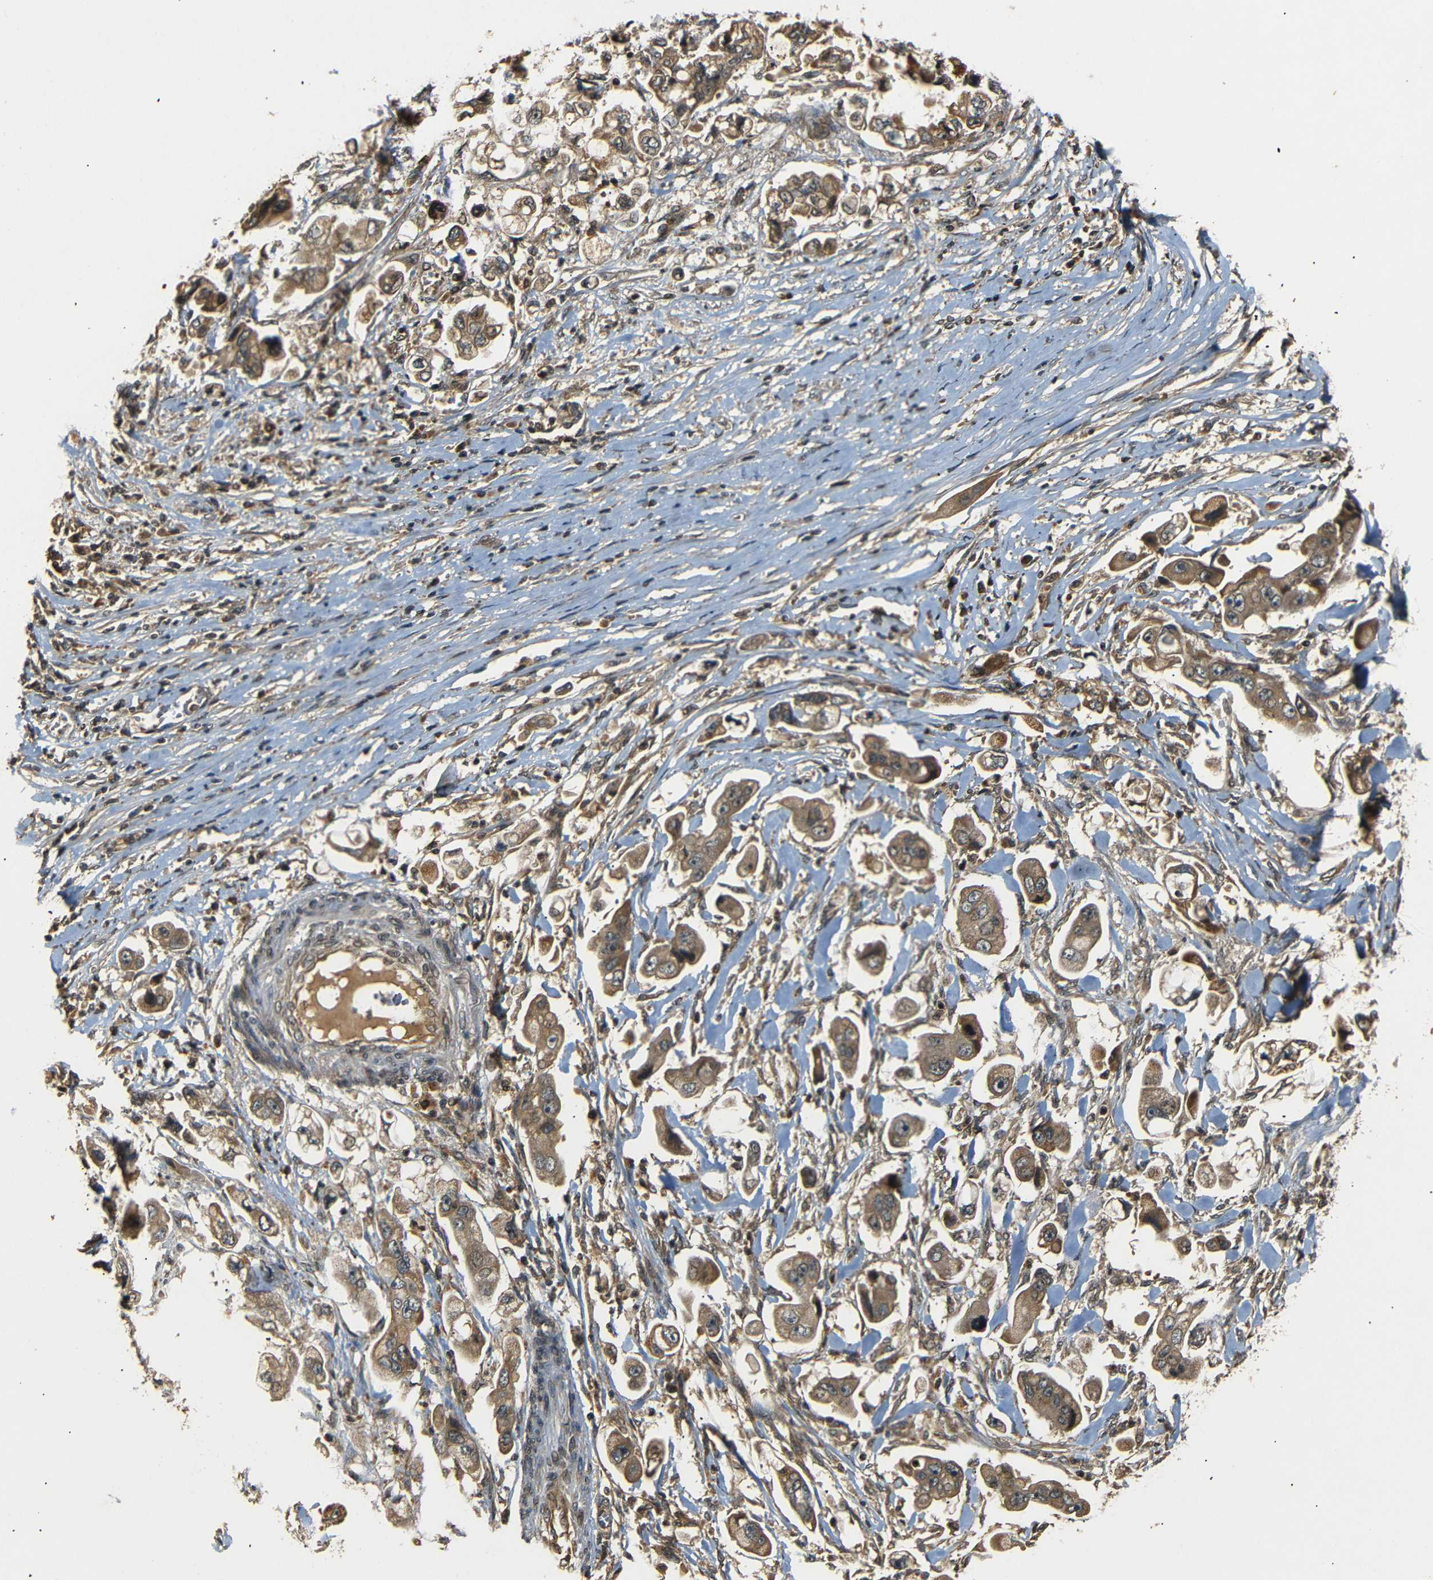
{"staining": {"intensity": "moderate", "quantity": ">75%", "location": "cytoplasmic/membranous"}, "tissue": "stomach cancer", "cell_type": "Tumor cells", "image_type": "cancer", "snomed": [{"axis": "morphology", "description": "Adenocarcinoma, NOS"}, {"axis": "topography", "description": "Stomach"}], "caption": "Stomach cancer stained for a protein (brown) displays moderate cytoplasmic/membranous positive staining in about >75% of tumor cells.", "gene": "TANK", "patient": {"sex": "male", "age": 62}}